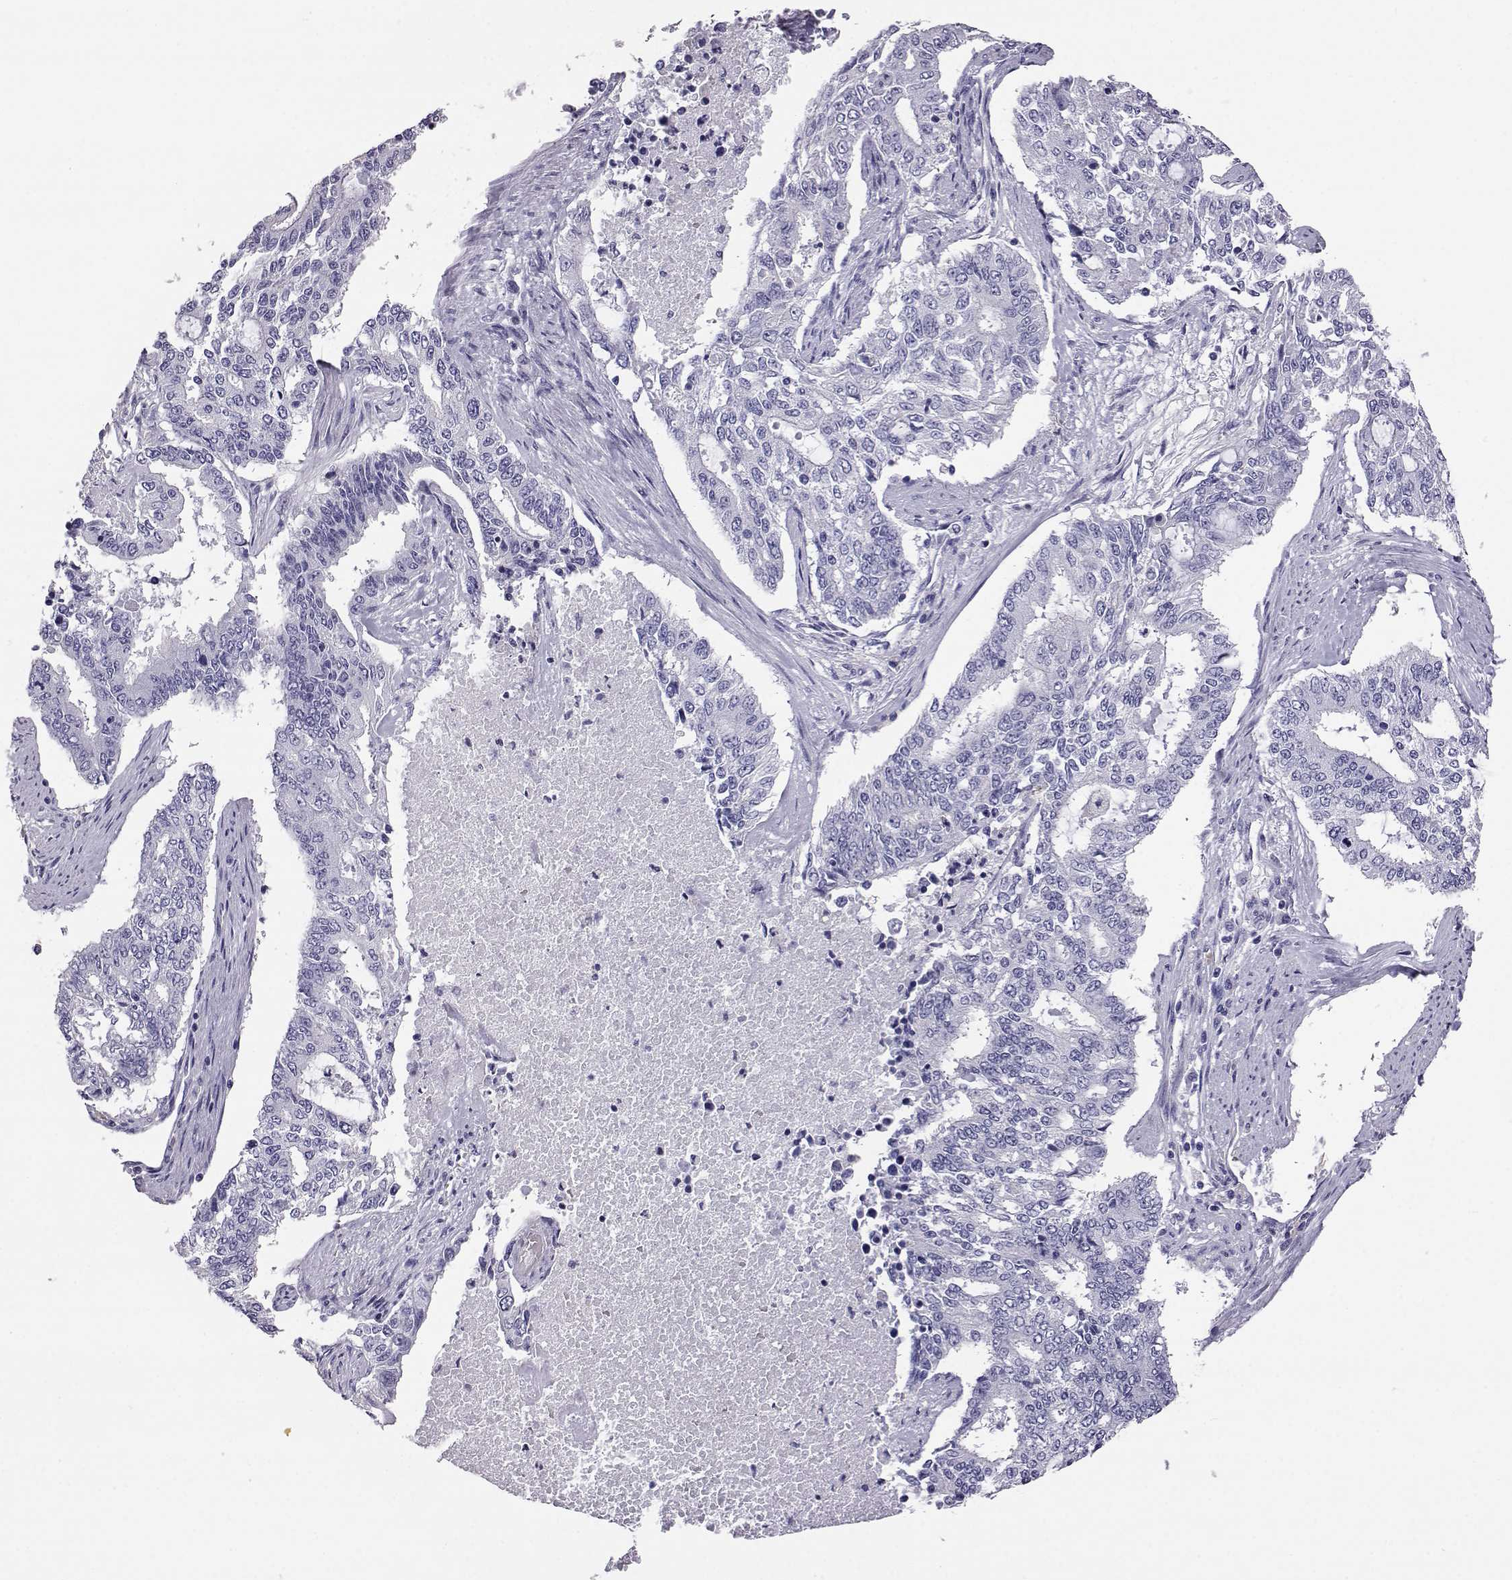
{"staining": {"intensity": "negative", "quantity": "none", "location": "none"}, "tissue": "endometrial cancer", "cell_type": "Tumor cells", "image_type": "cancer", "snomed": [{"axis": "morphology", "description": "Adenocarcinoma, NOS"}, {"axis": "topography", "description": "Uterus"}], "caption": "IHC of human endometrial cancer demonstrates no positivity in tumor cells. Brightfield microscopy of immunohistochemistry stained with DAB (3,3'-diaminobenzidine) (brown) and hematoxylin (blue), captured at high magnification.", "gene": "AKR1B1", "patient": {"sex": "female", "age": 59}}